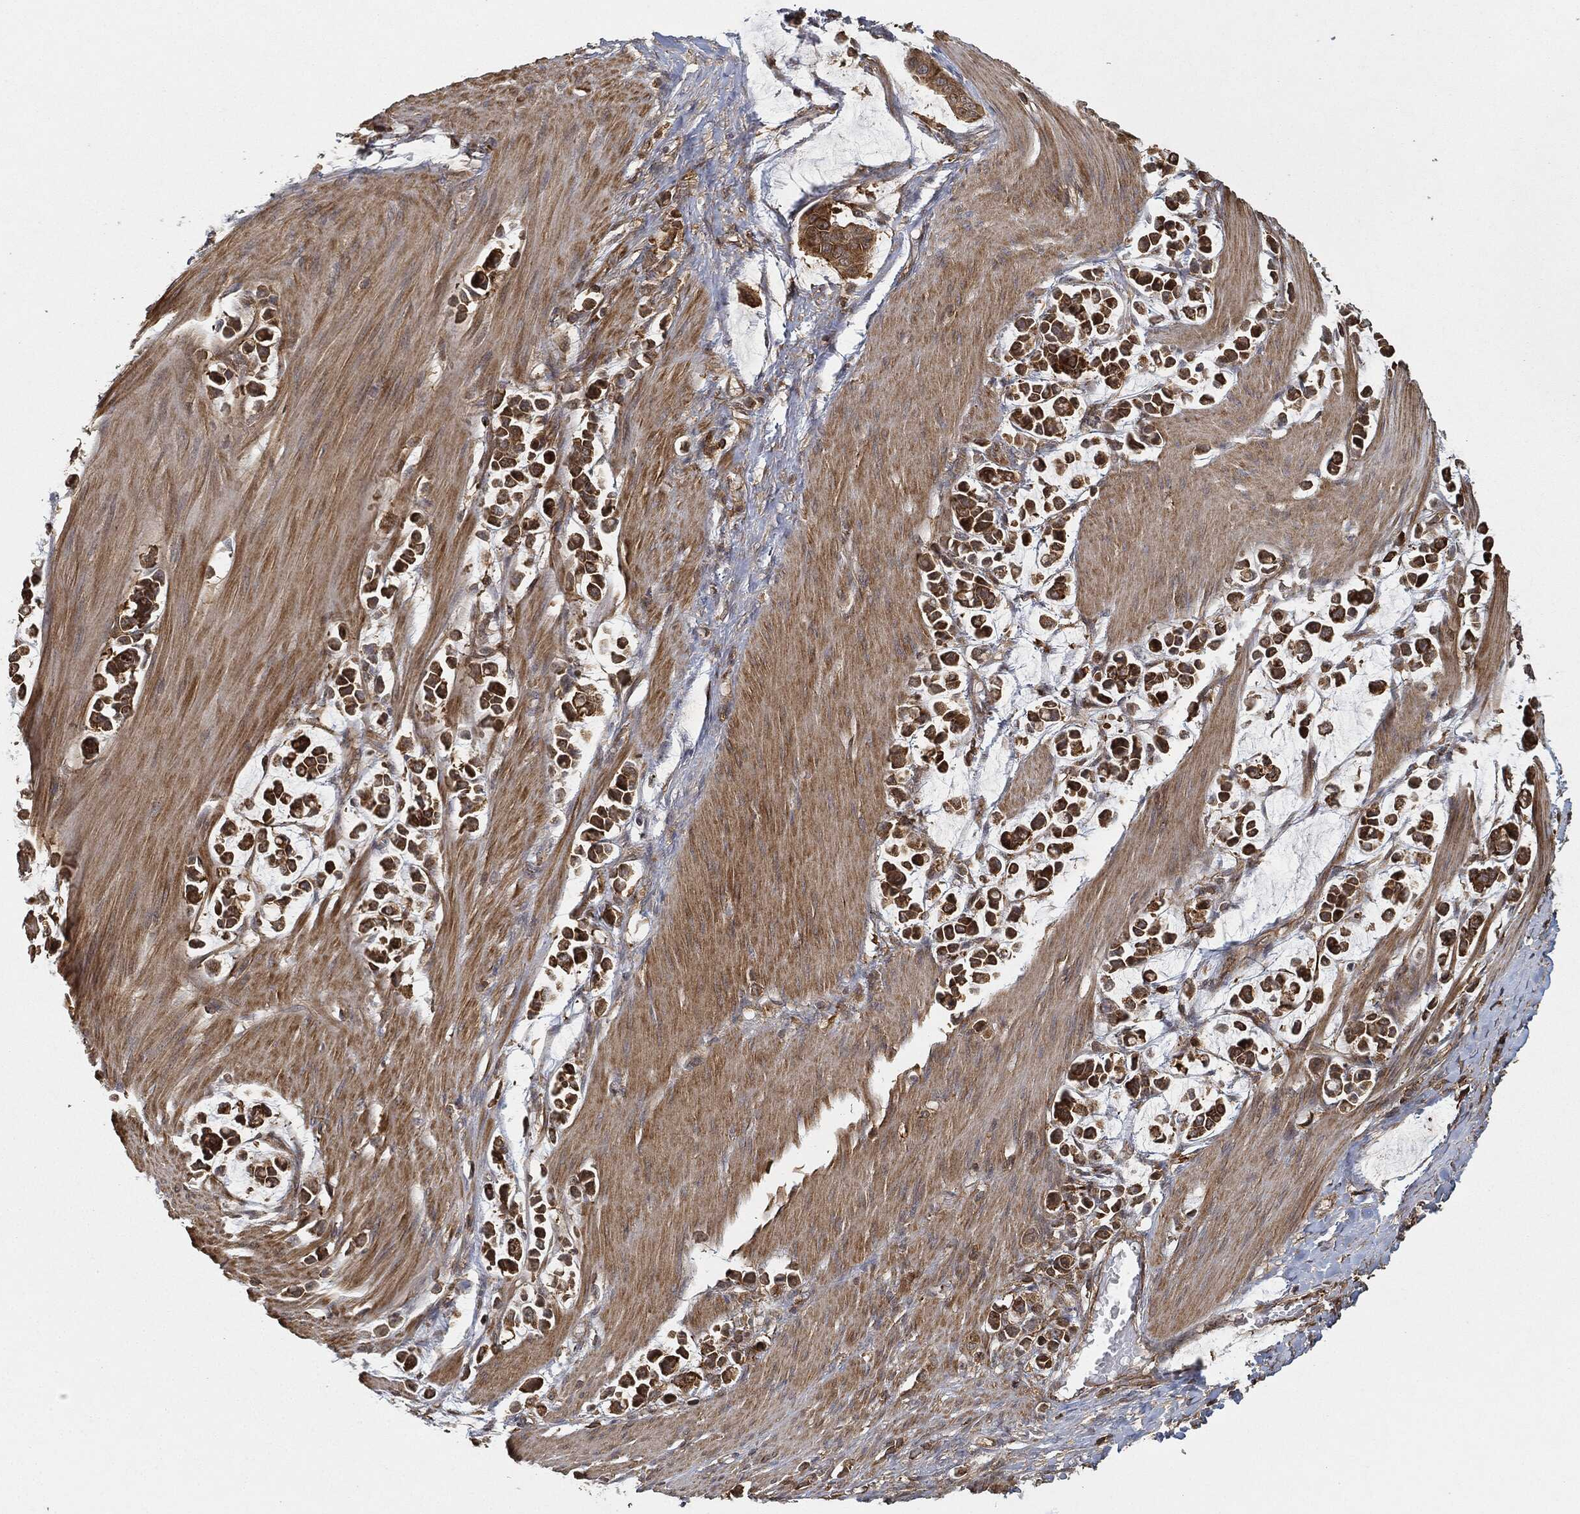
{"staining": {"intensity": "strong", "quantity": ">75%", "location": "cytoplasmic/membranous"}, "tissue": "stomach cancer", "cell_type": "Tumor cells", "image_type": "cancer", "snomed": [{"axis": "morphology", "description": "Adenocarcinoma, NOS"}, {"axis": "topography", "description": "Stomach"}], "caption": "An IHC histopathology image of neoplastic tissue is shown. Protein staining in brown shows strong cytoplasmic/membranous positivity in stomach adenocarcinoma within tumor cells.", "gene": "TPT1", "patient": {"sex": "male", "age": 82}}